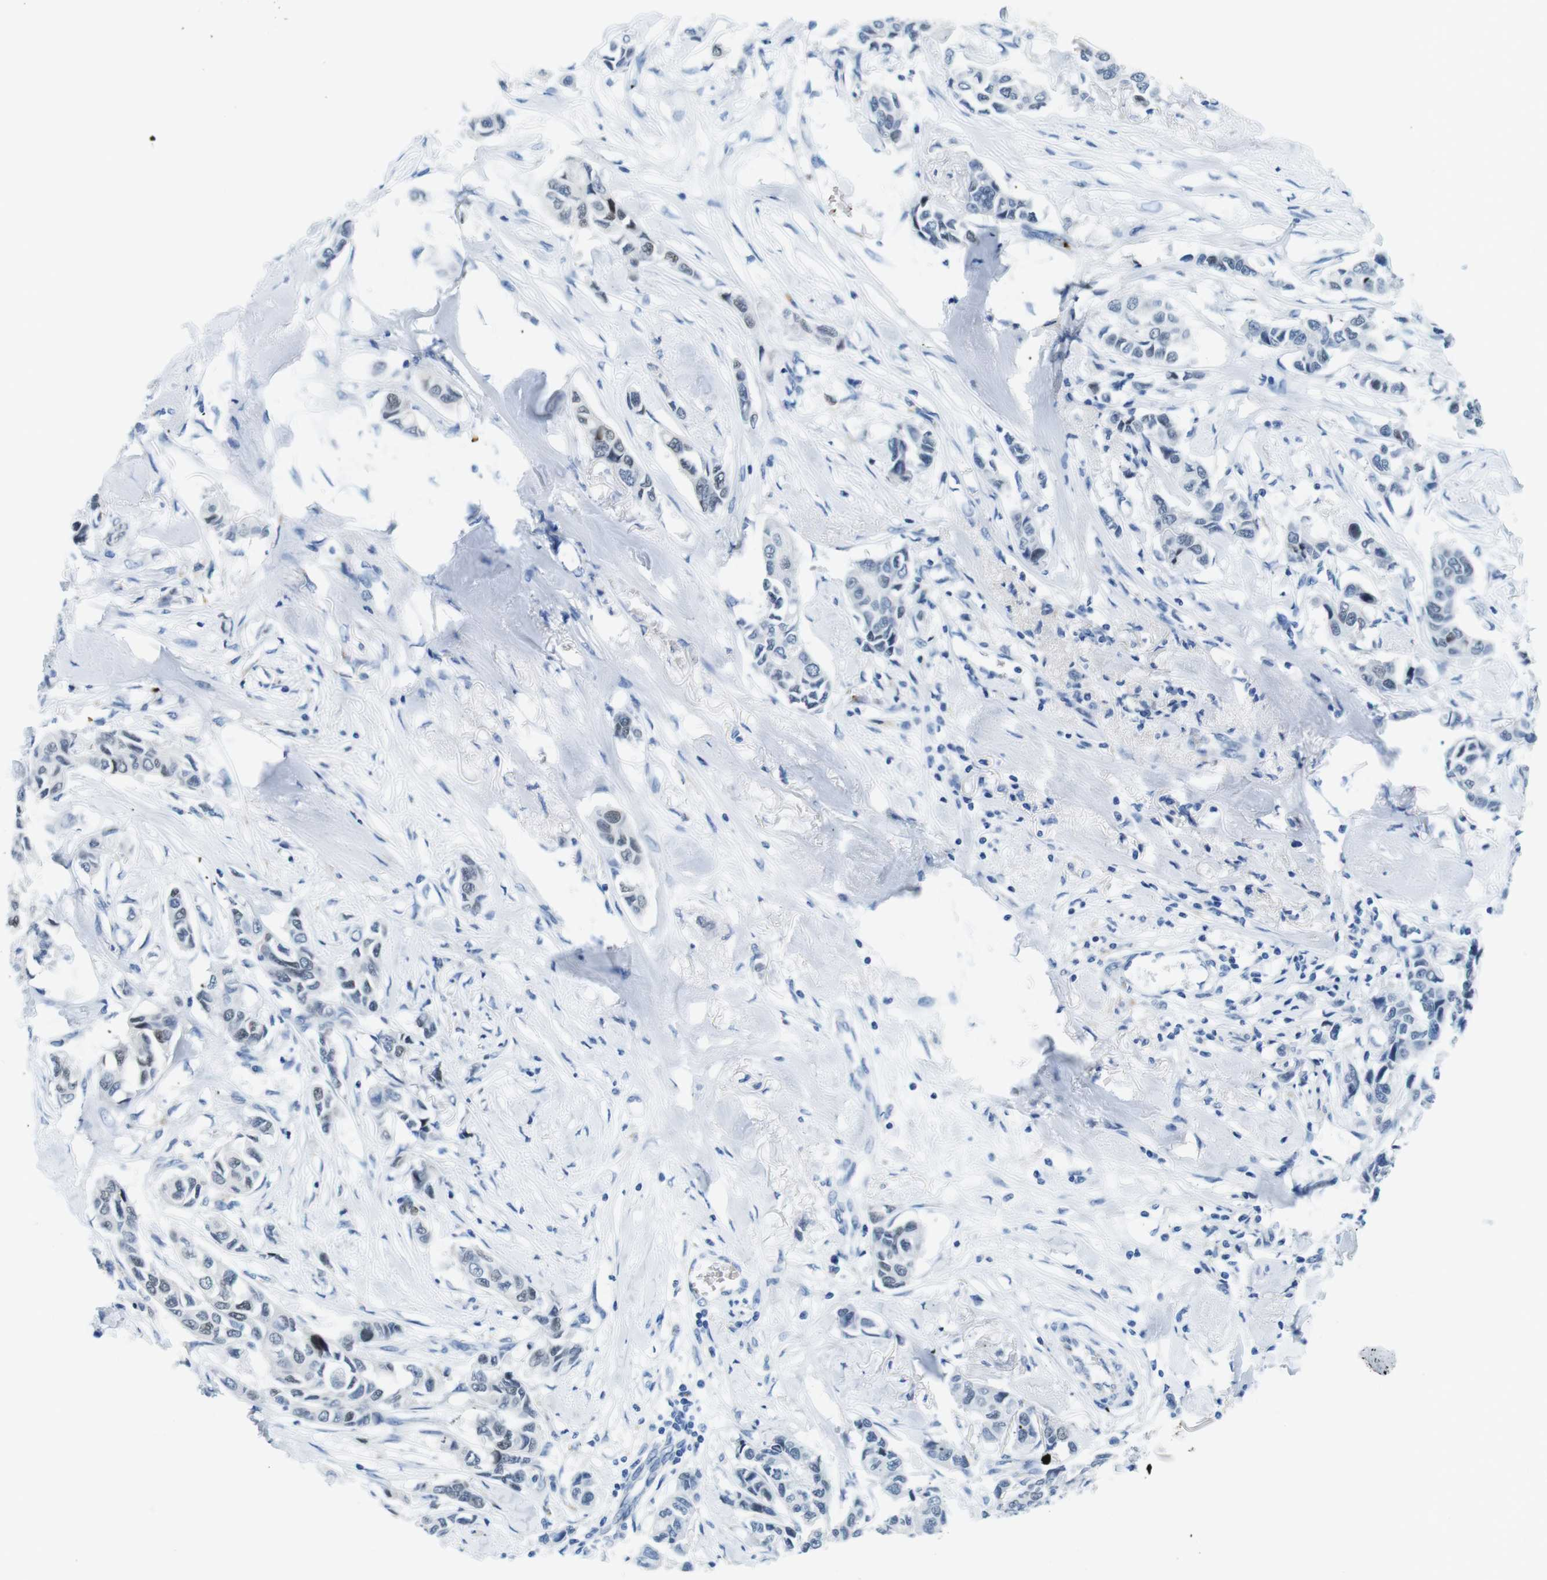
{"staining": {"intensity": "negative", "quantity": "none", "location": "none"}, "tissue": "breast cancer", "cell_type": "Tumor cells", "image_type": "cancer", "snomed": [{"axis": "morphology", "description": "Duct carcinoma"}, {"axis": "topography", "description": "Breast"}], "caption": "This is a photomicrograph of IHC staining of breast cancer, which shows no staining in tumor cells.", "gene": "TFAP2C", "patient": {"sex": "female", "age": 80}}